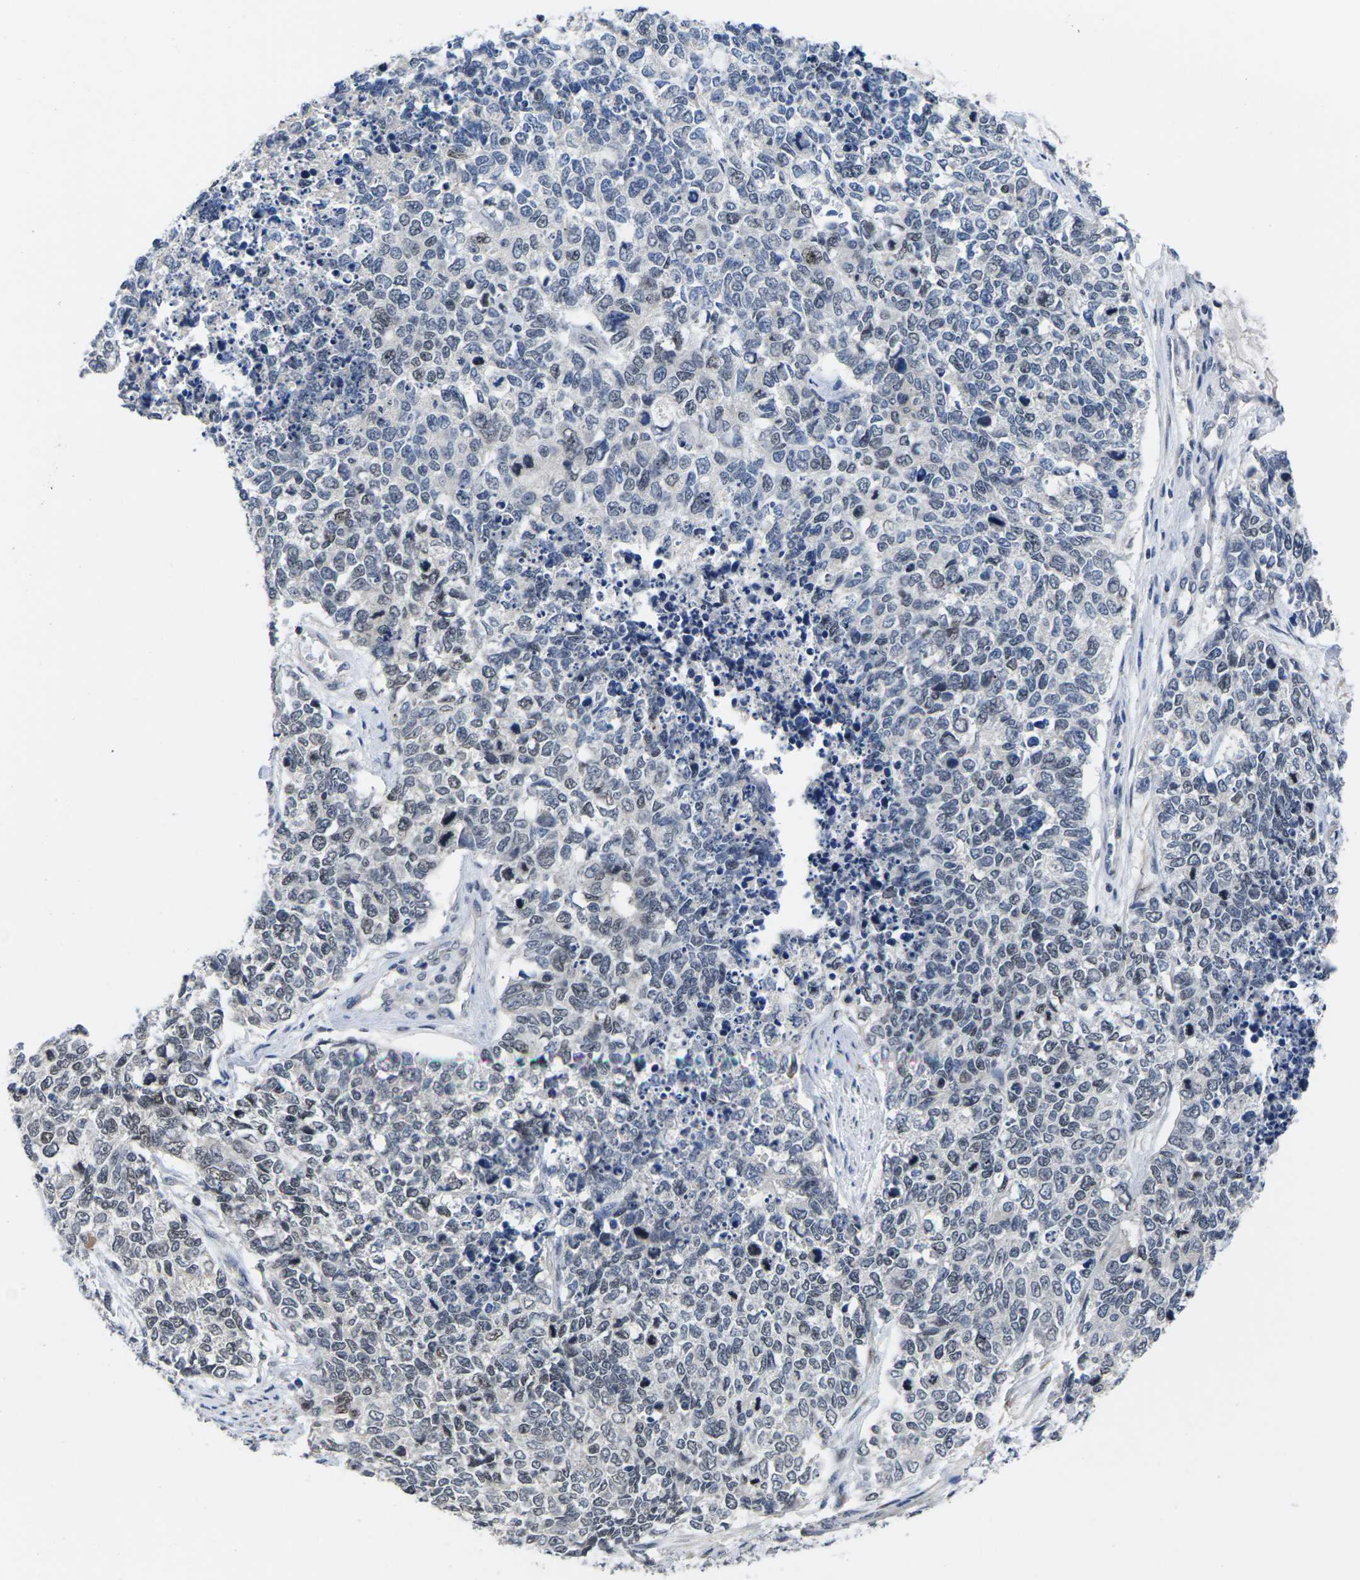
{"staining": {"intensity": "weak", "quantity": "<25%", "location": "nuclear"}, "tissue": "cervical cancer", "cell_type": "Tumor cells", "image_type": "cancer", "snomed": [{"axis": "morphology", "description": "Squamous cell carcinoma, NOS"}, {"axis": "topography", "description": "Cervix"}], "caption": "Photomicrograph shows no significant protein staining in tumor cells of cervical cancer. Nuclei are stained in blue.", "gene": "ST6GAL2", "patient": {"sex": "female", "age": 63}}